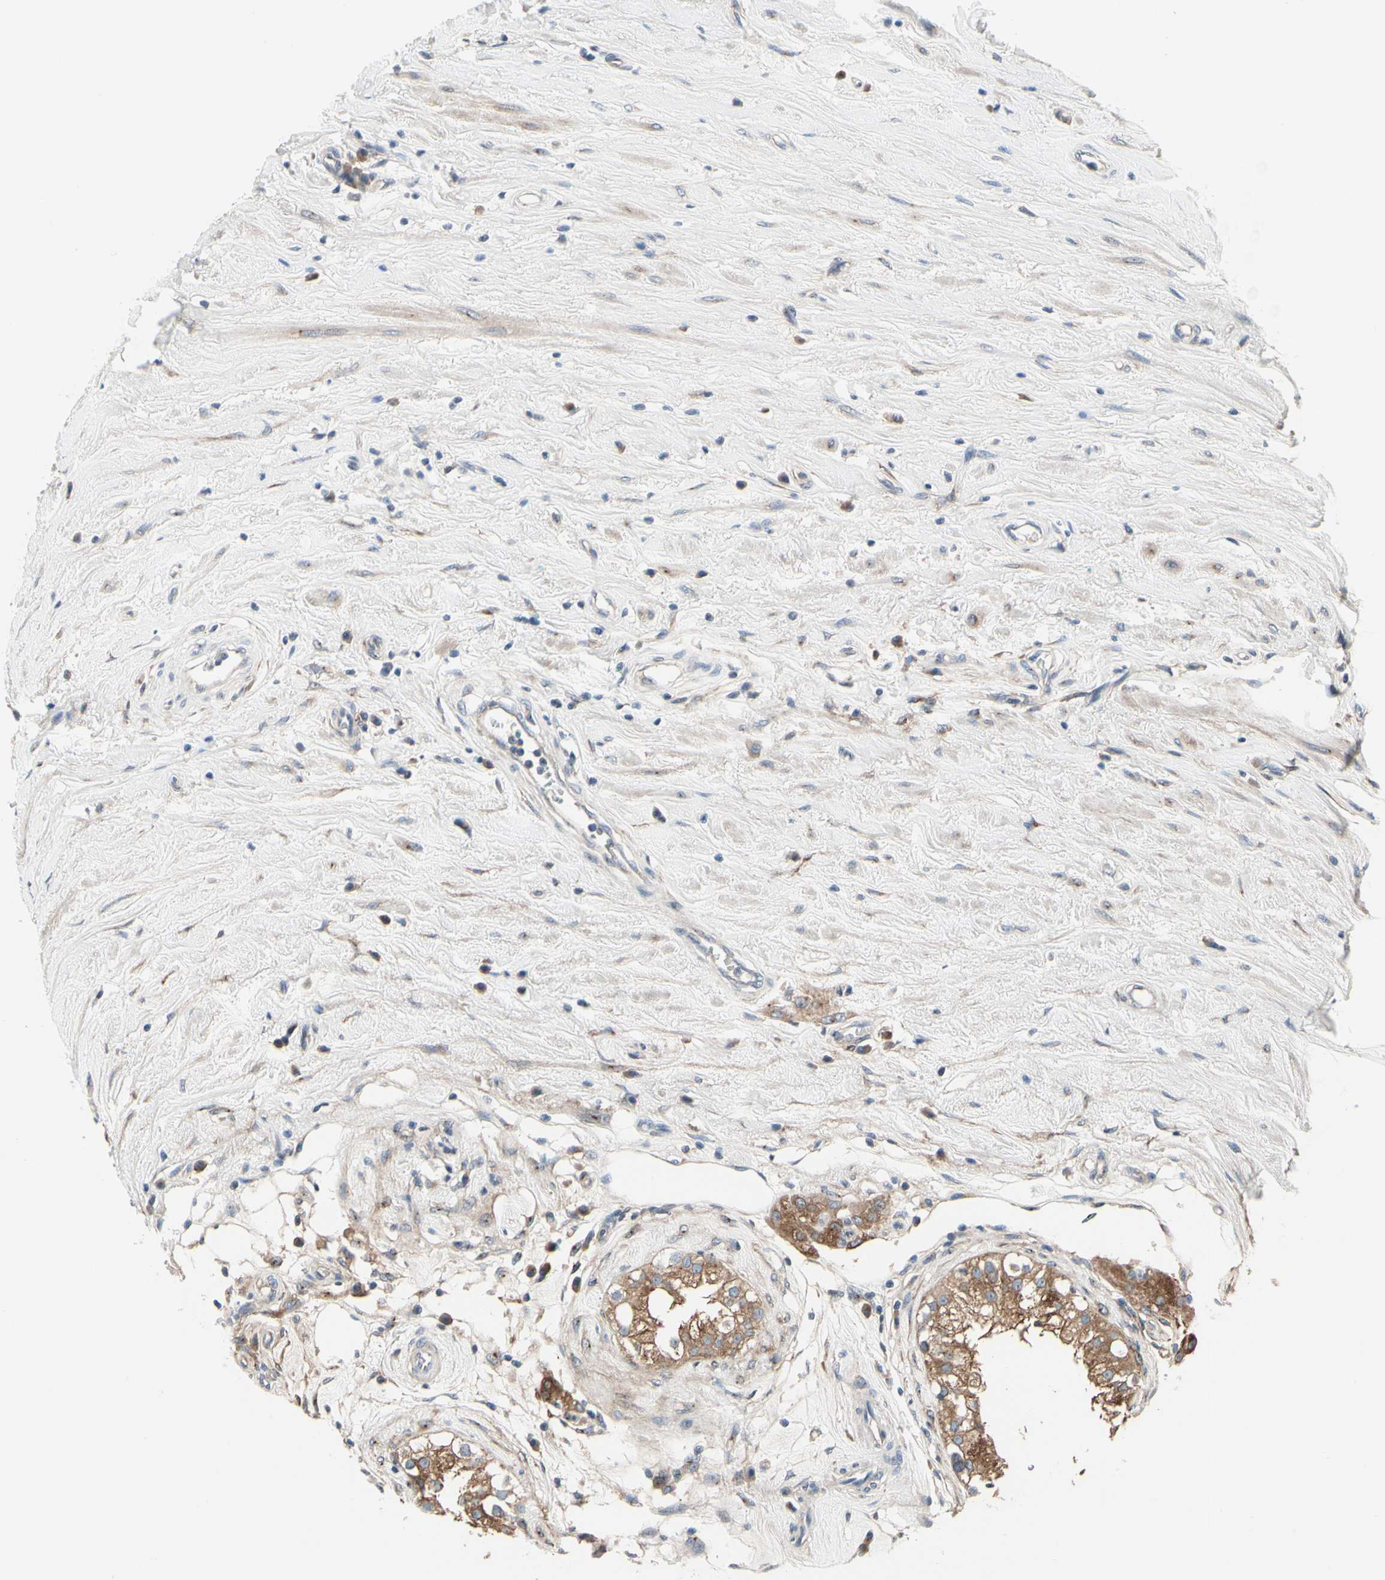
{"staining": {"intensity": "moderate", "quantity": ">75%", "location": "cytoplasmic/membranous"}, "tissue": "epididymis", "cell_type": "Glandular cells", "image_type": "normal", "snomed": [{"axis": "morphology", "description": "Normal tissue, NOS"}, {"axis": "morphology", "description": "Inflammation, NOS"}, {"axis": "topography", "description": "Epididymis"}], "caption": "This micrograph shows immunohistochemistry (IHC) staining of unremarkable human epididymis, with medium moderate cytoplasmic/membranous staining in about >75% of glandular cells.", "gene": "PRKAR2B", "patient": {"sex": "male", "age": 84}}